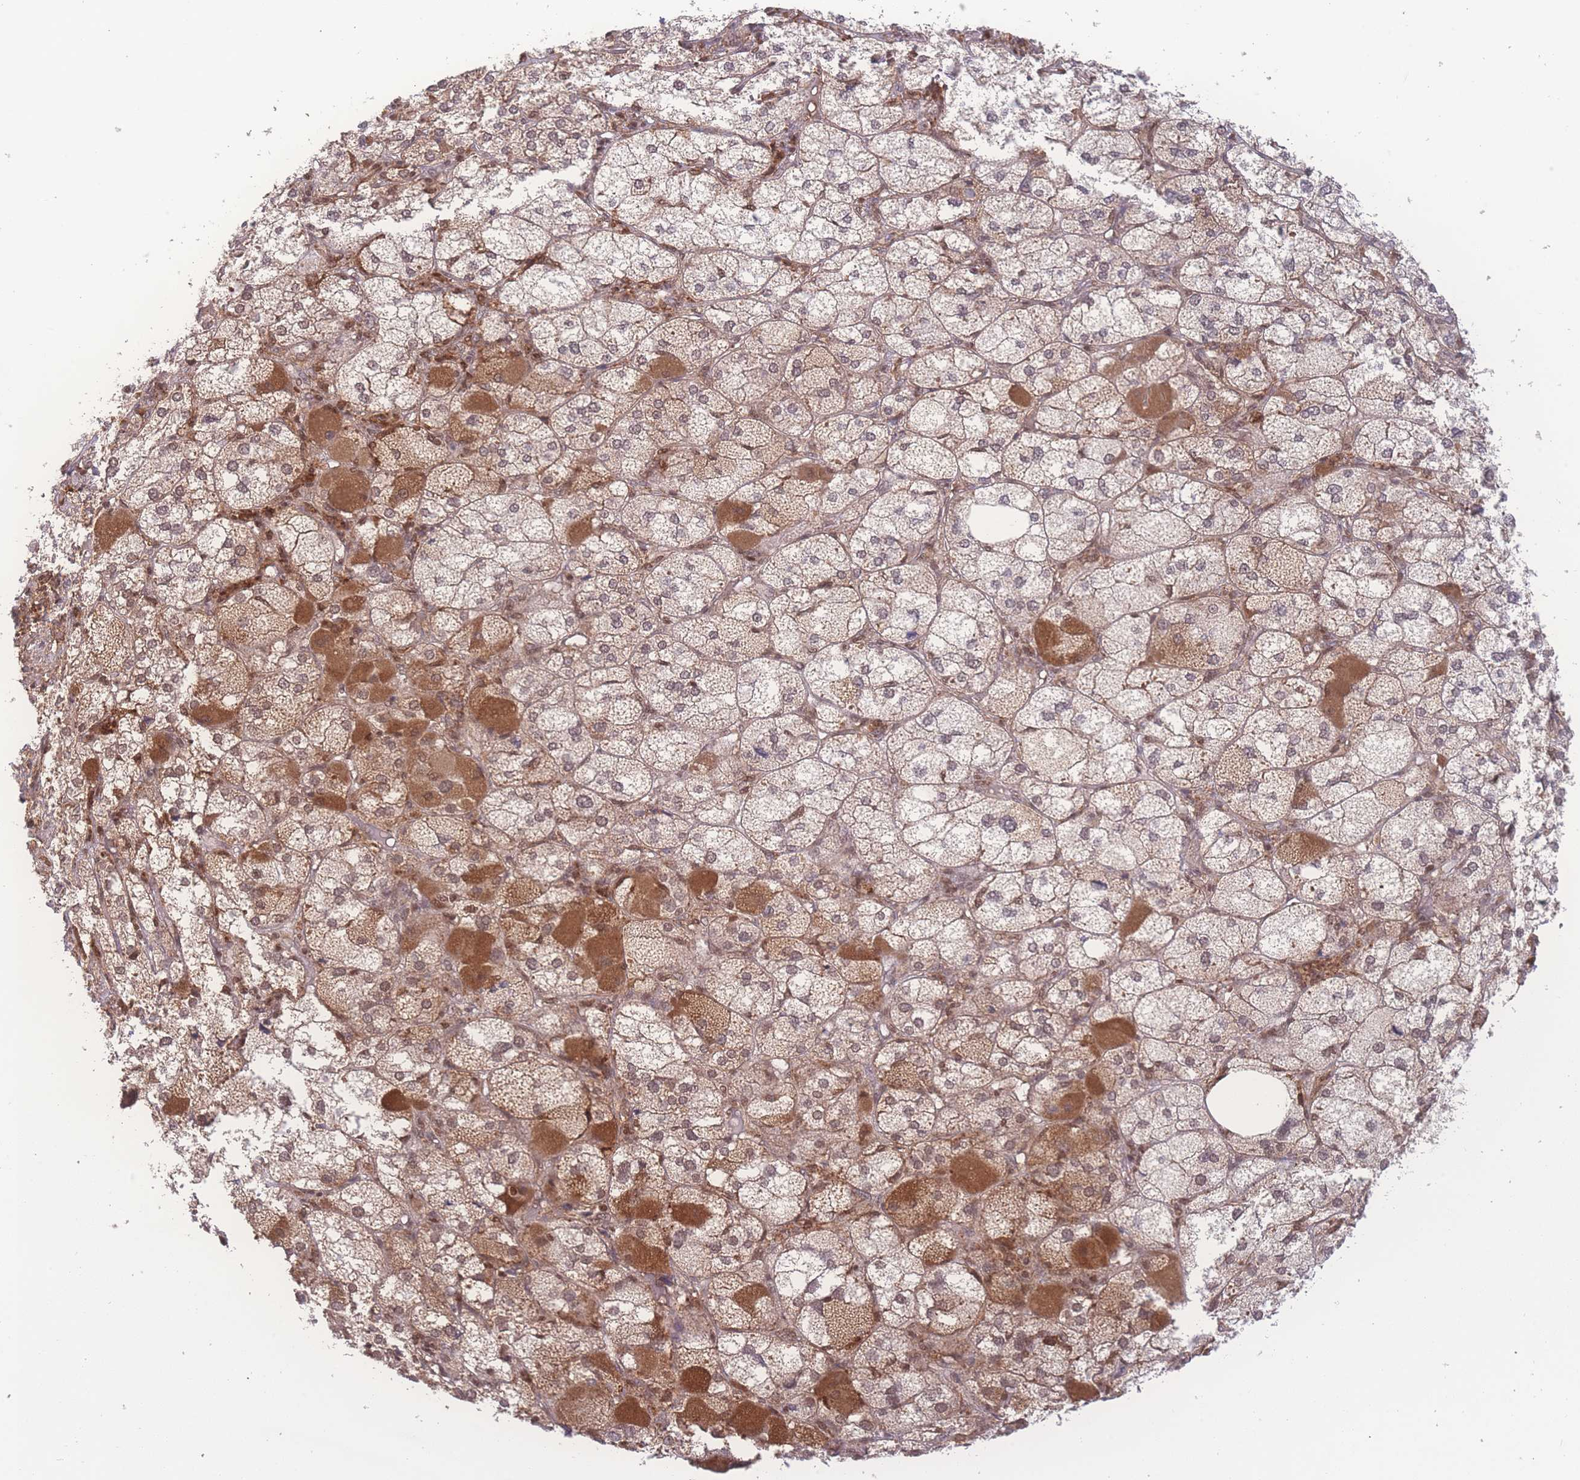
{"staining": {"intensity": "moderate", "quantity": ">75%", "location": "nuclear"}, "tissue": "adrenal gland", "cell_type": "Glandular cells", "image_type": "normal", "snomed": [{"axis": "morphology", "description": "Normal tissue, NOS"}, {"axis": "topography", "description": "Adrenal gland"}], "caption": "A medium amount of moderate nuclear staining is present in about >75% of glandular cells in unremarkable adrenal gland. (Brightfield microscopy of DAB IHC at high magnification).", "gene": "RAVER1", "patient": {"sex": "female", "age": 61}}